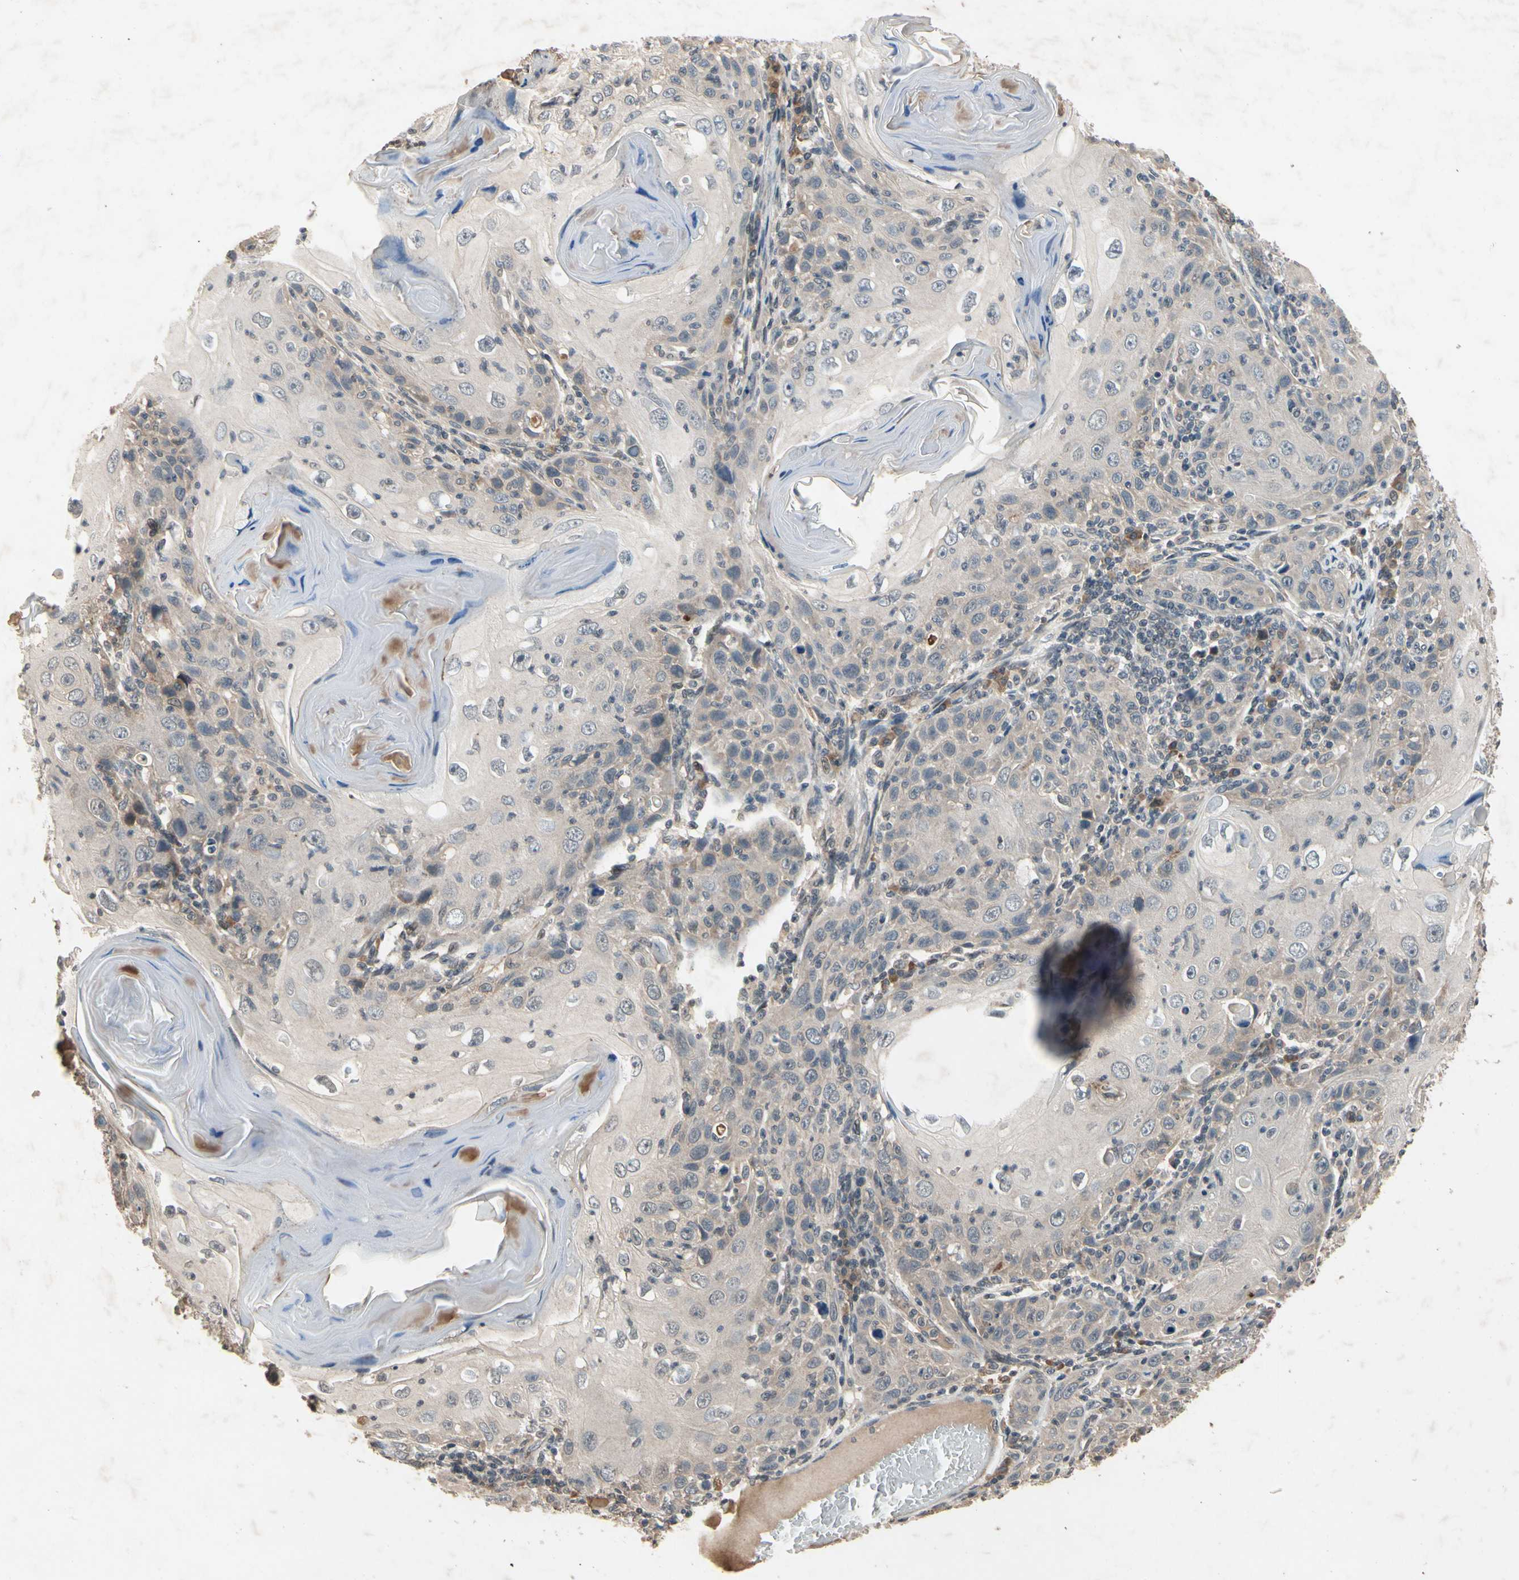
{"staining": {"intensity": "weak", "quantity": "25%-75%", "location": "cytoplasmic/membranous"}, "tissue": "skin cancer", "cell_type": "Tumor cells", "image_type": "cancer", "snomed": [{"axis": "morphology", "description": "Squamous cell carcinoma, NOS"}, {"axis": "topography", "description": "Skin"}], "caption": "IHC of skin cancer reveals low levels of weak cytoplasmic/membranous positivity in about 25%-75% of tumor cells.", "gene": "DPY19L3", "patient": {"sex": "female", "age": 88}}